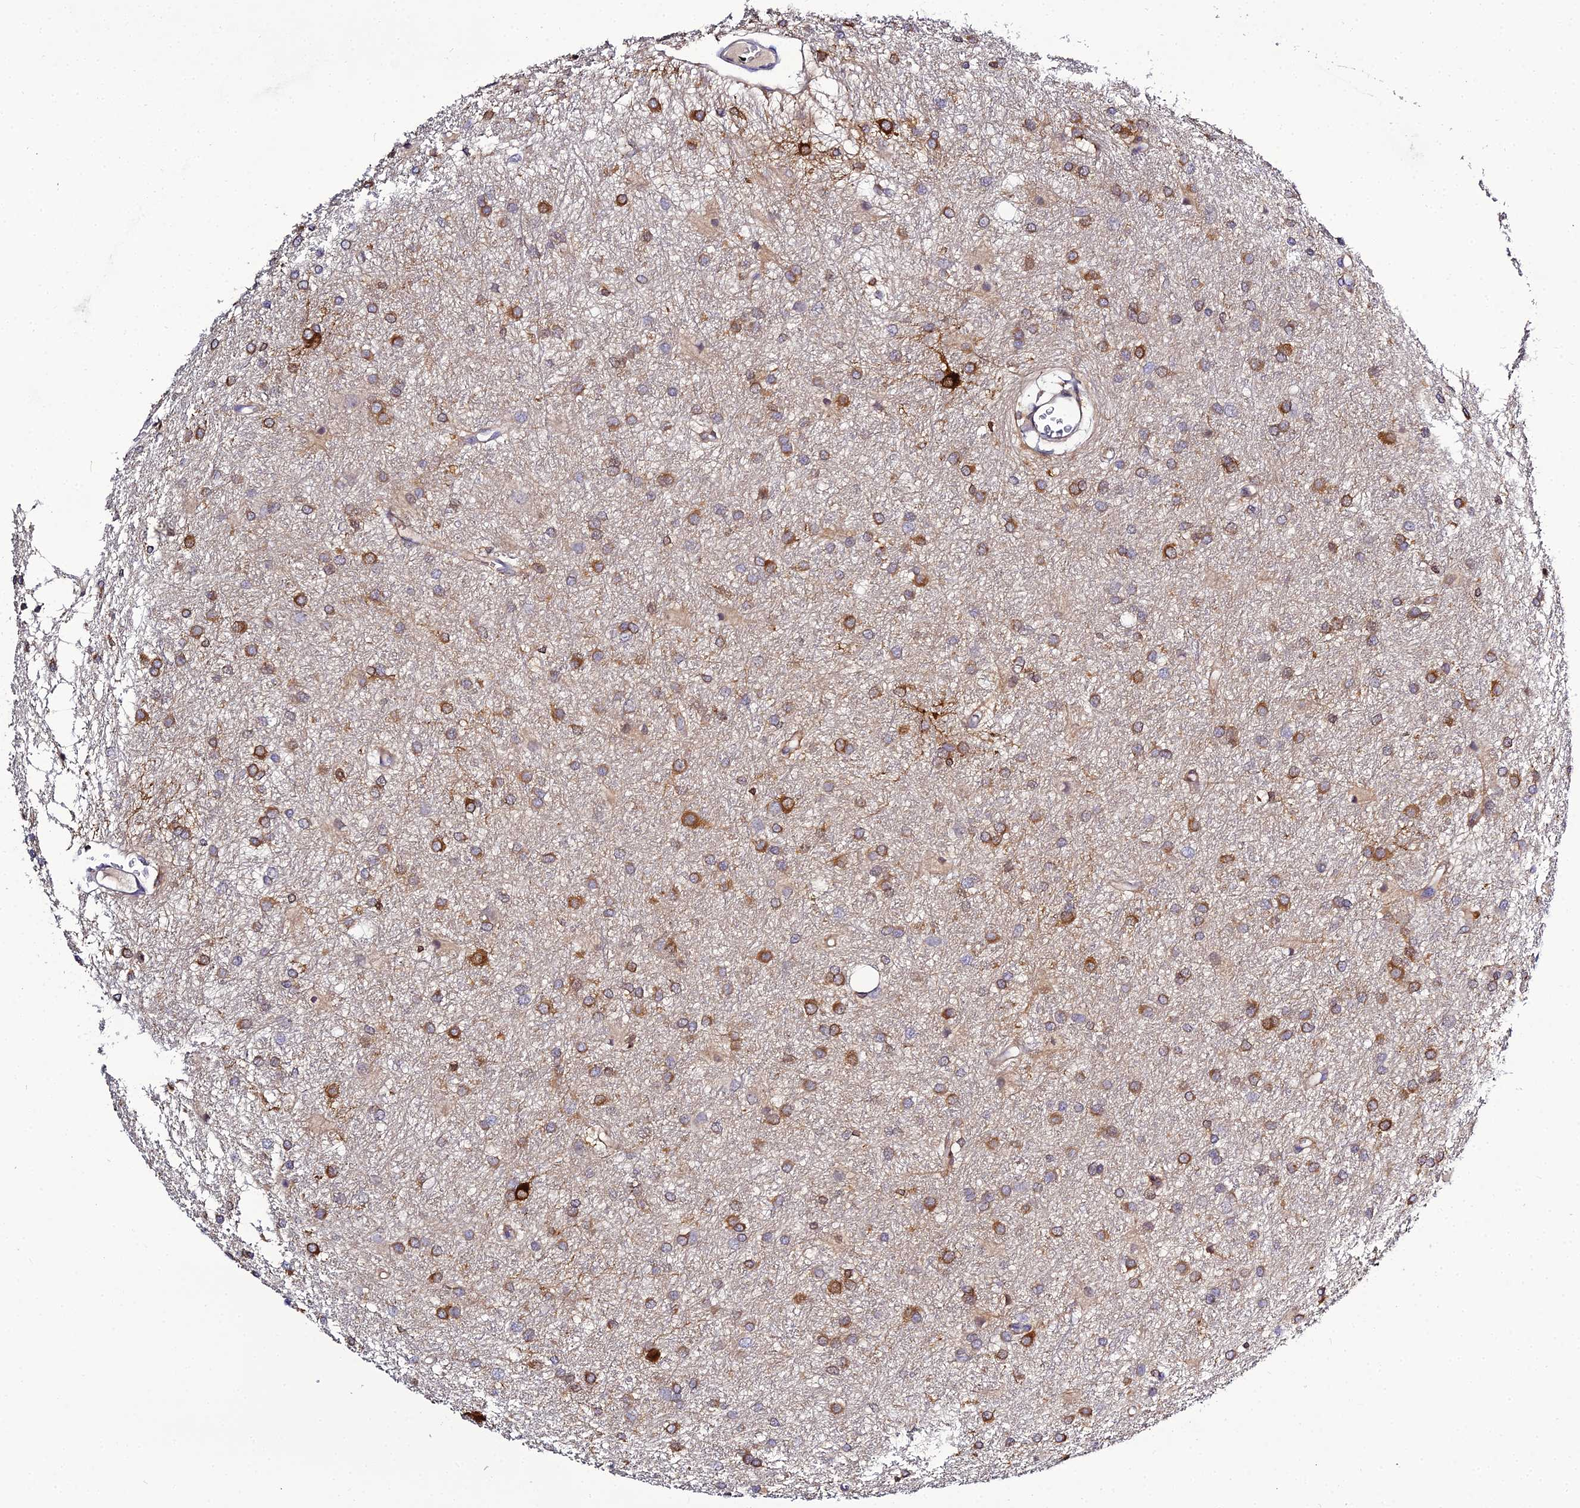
{"staining": {"intensity": "moderate", "quantity": ">75%", "location": "cytoplasmic/membranous"}, "tissue": "glioma", "cell_type": "Tumor cells", "image_type": "cancer", "snomed": [{"axis": "morphology", "description": "Glioma, malignant, High grade"}, {"axis": "topography", "description": "Brain"}], "caption": "Protein expression by IHC shows moderate cytoplasmic/membranous expression in about >75% of tumor cells in glioma.", "gene": "IL4I1", "patient": {"sex": "female", "age": 50}}